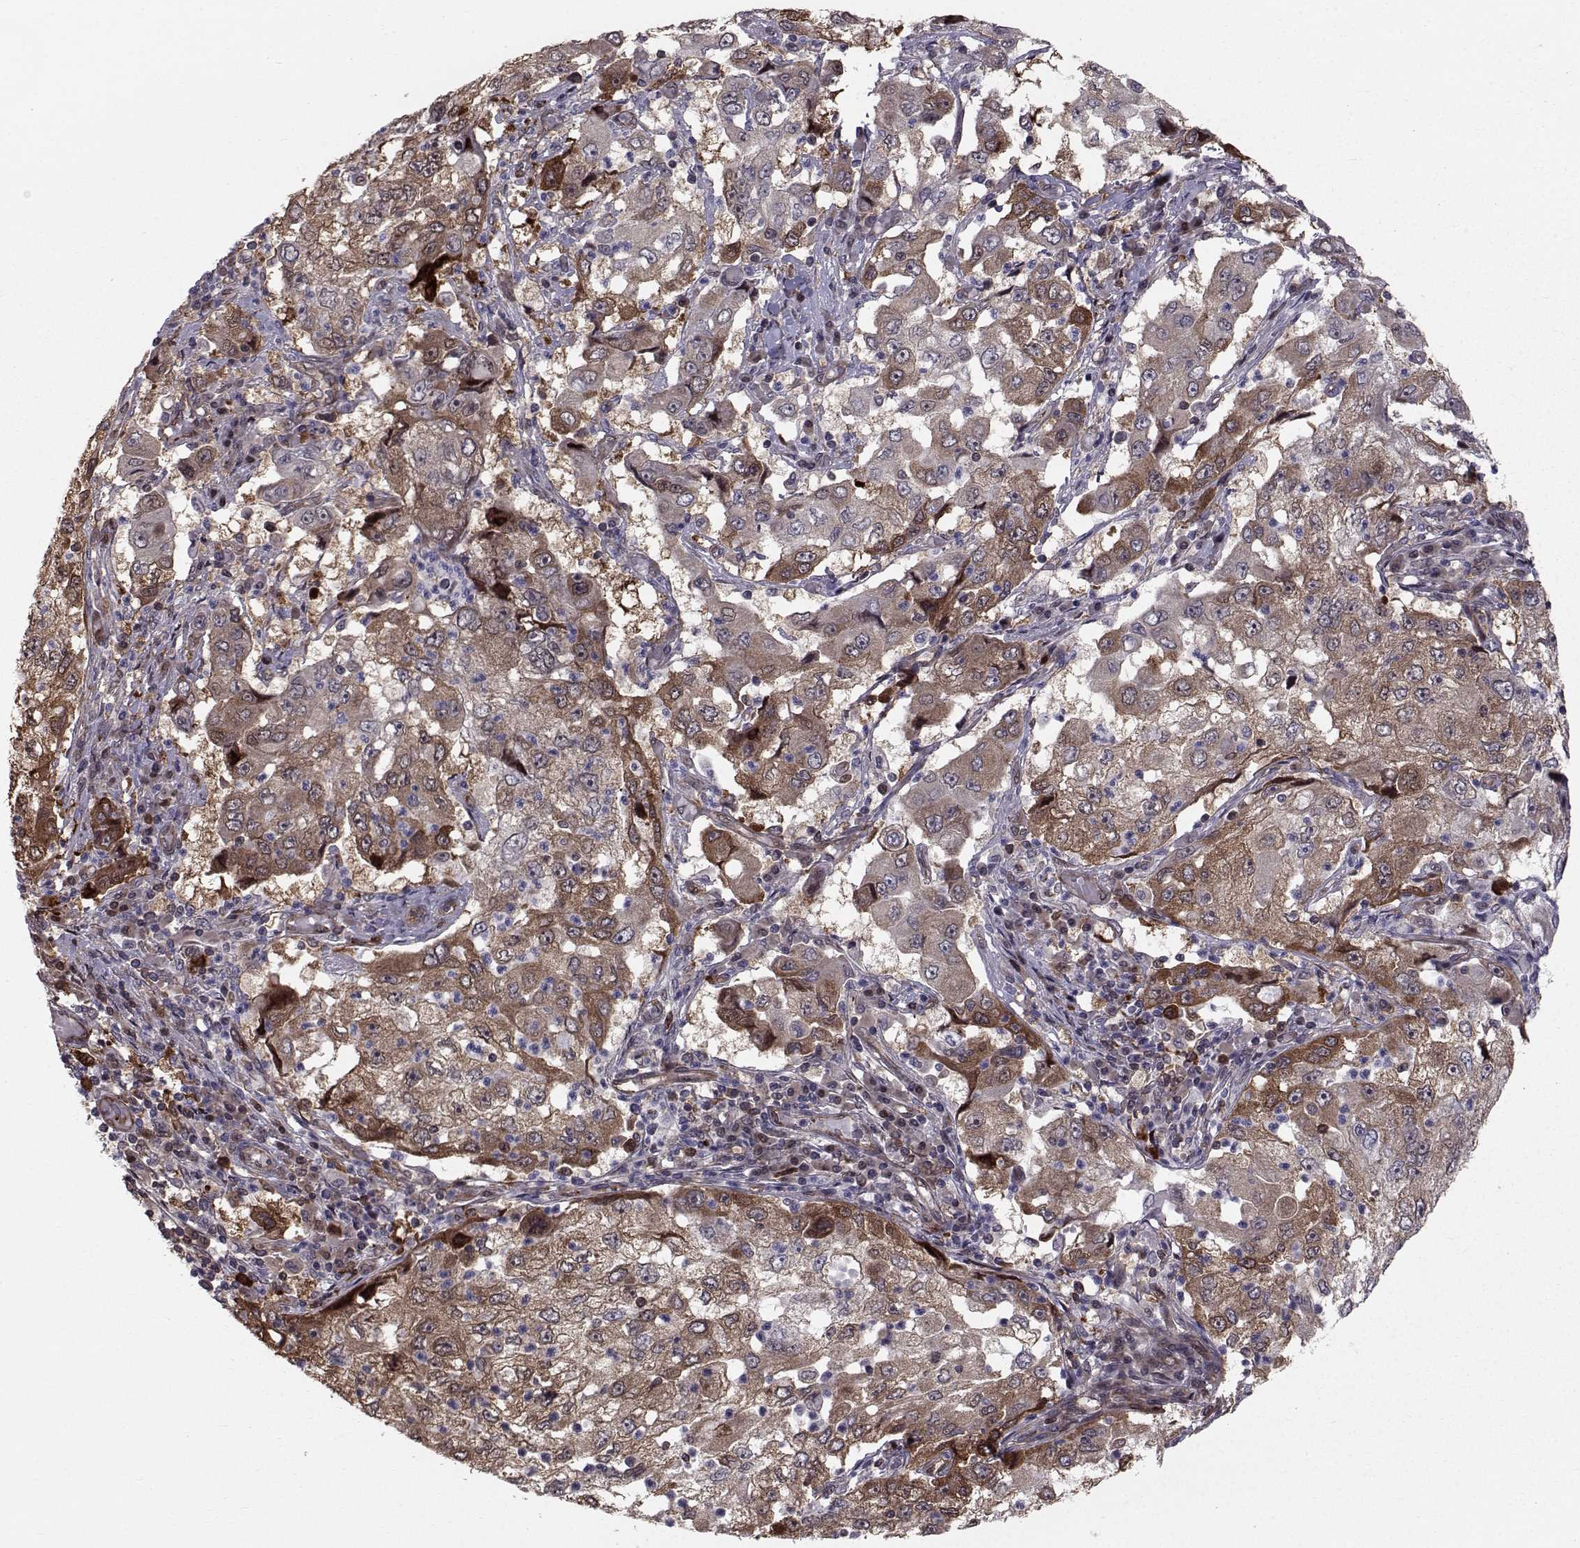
{"staining": {"intensity": "strong", "quantity": "<25%", "location": "cytoplasmic/membranous"}, "tissue": "cervical cancer", "cell_type": "Tumor cells", "image_type": "cancer", "snomed": [{"axis": "morphology", "description": "Squamous cell carcinoma, NOS"}, {"axis": "topography", "description": "Cervix"}], "caption": "Approximately <25% of tumor cells in cervical cancer demonstrate strong cytoplasmic/membranous protein expression as visualized by brown immunohistochemical staining.", "gene": "HSP90AB1", "patient": {"sex": "female", "age": 36}}